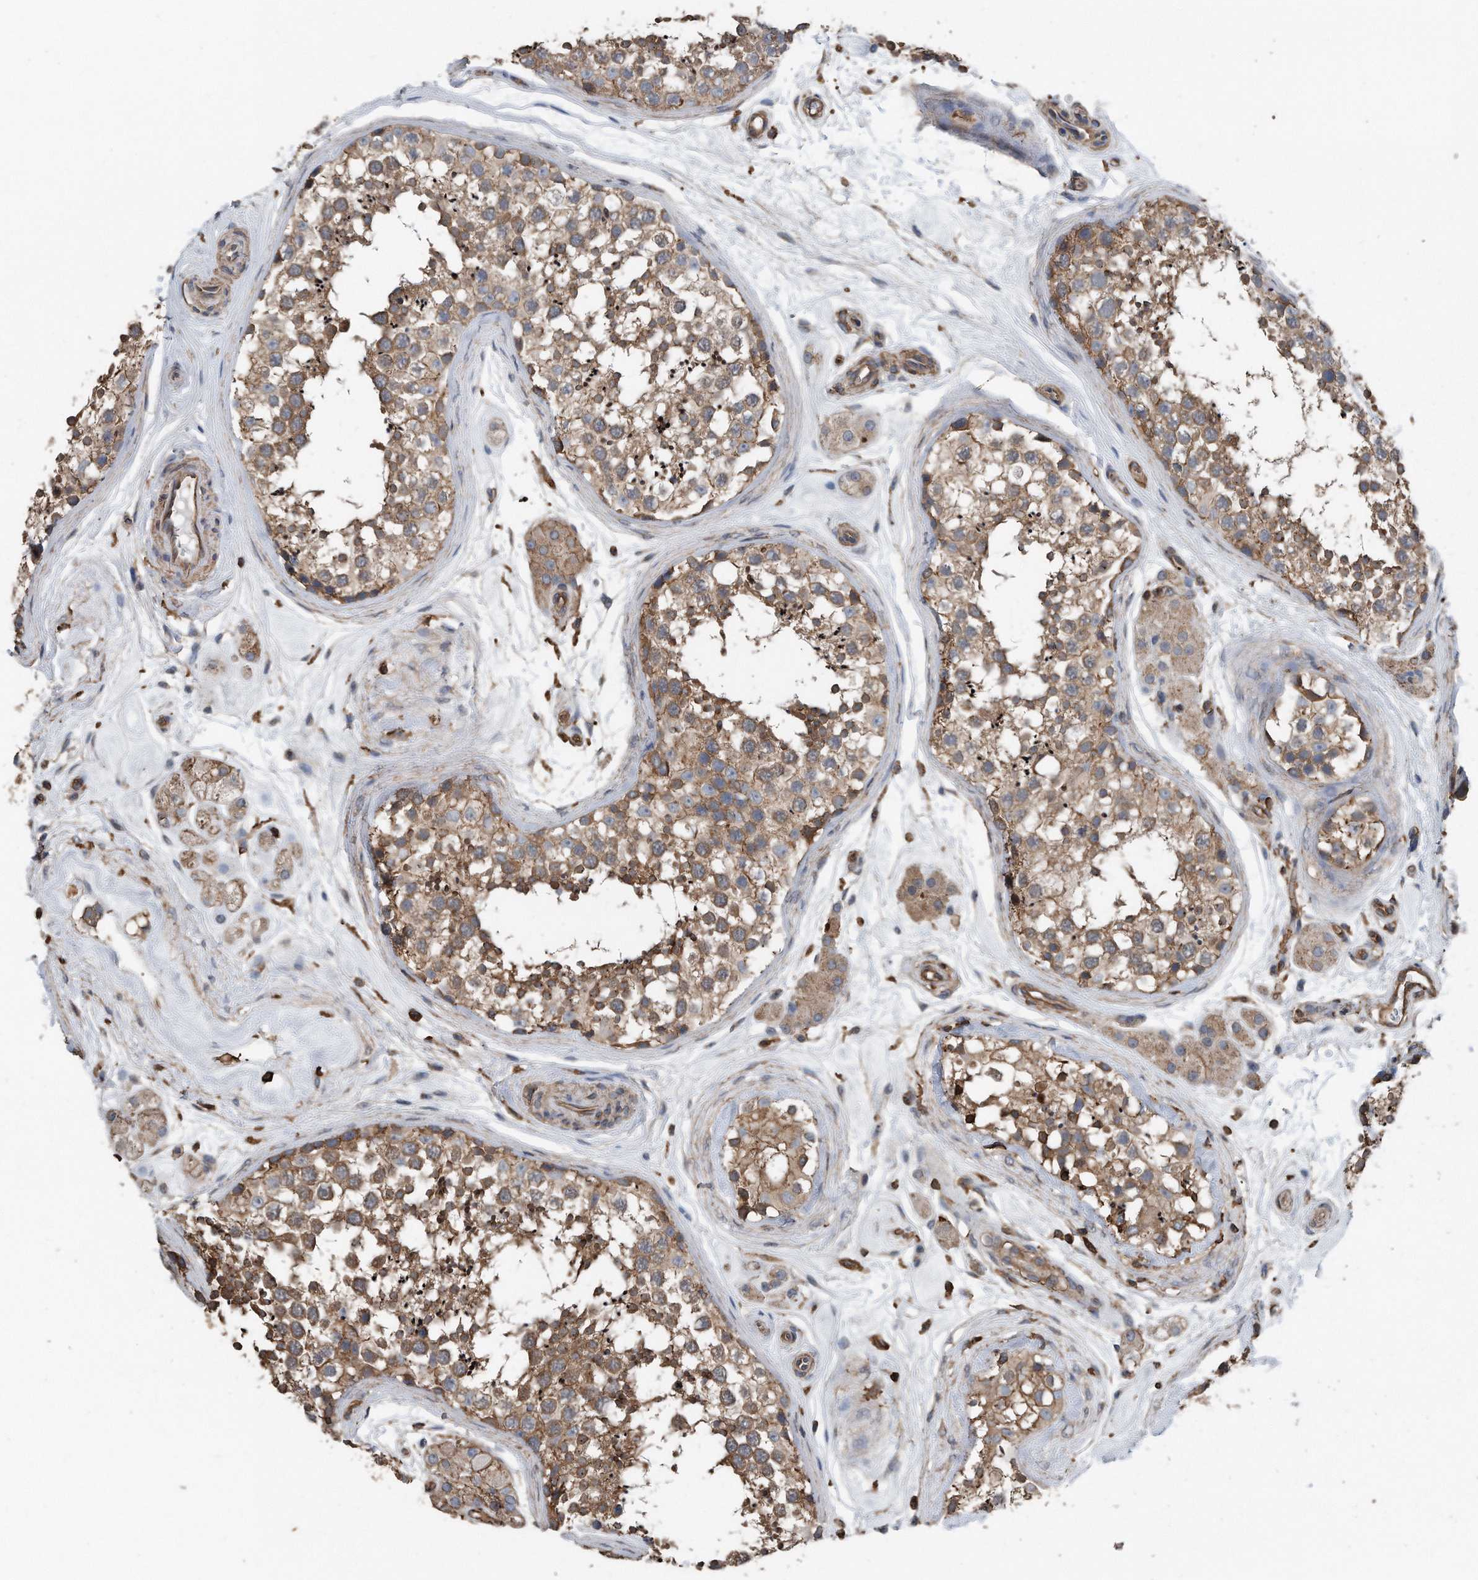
{"staining": {"intensity": "moderate", "quantity": ">75%", "location": "cytoplasmic/membranous"}, "tissue": "testis", "cell_type": "Cells in seminiferous ducts", "image_type": "normal", "snomed": [{"axis": "morphology", "description": "Normal tissue, NOS"}, {"axis": "topography", "description": "Testis"}], "caption": "This is an image of immunohistochemistry (IHC) staining of benign testis, which shows moderate positivity in the cytoplasmic/membranous of cells in seminiferous ducts.", "gene": "RSPO3", "patient": {"sex": "male", "age": 56}}